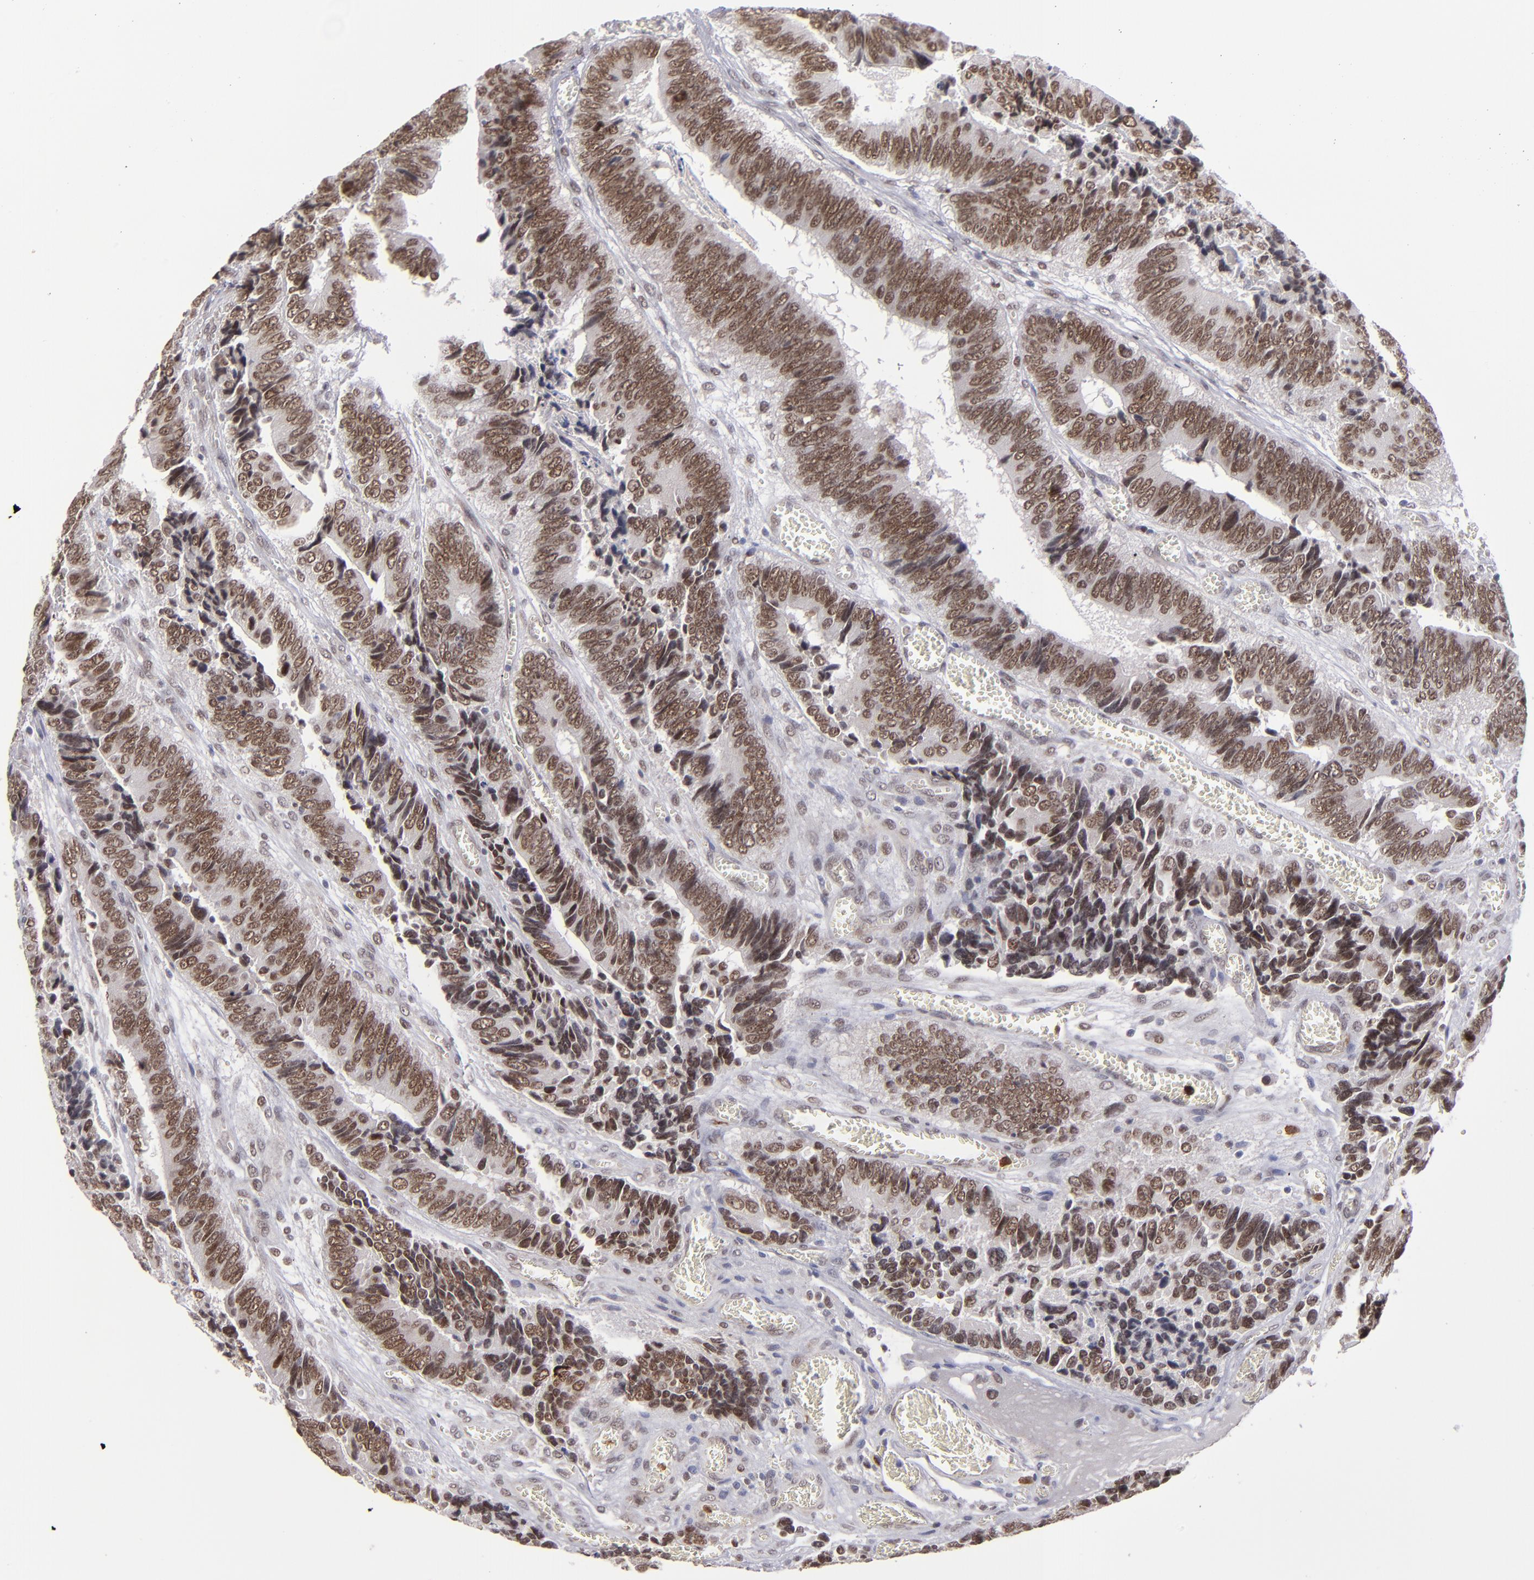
{"staining": {"intensity": "moderate", "quantity": ">75%", "location": "nuclear"}, "tissue": "colorectal cancer", "cell_type": "Tumor cells", "image_type": "cancer", "snomed": [{"axis": "morphology", "description": "Adenocarcinoma, NOS"}, {"axis": "topography", "description": "Colon"}], "caption": "Immunohistochemical staining of colorectal cancer shows moderate nuclear protein positivity in about >75% of tumor cells.", "gene": "RREB1", "patient": {"sex": "male", "age": 72}}